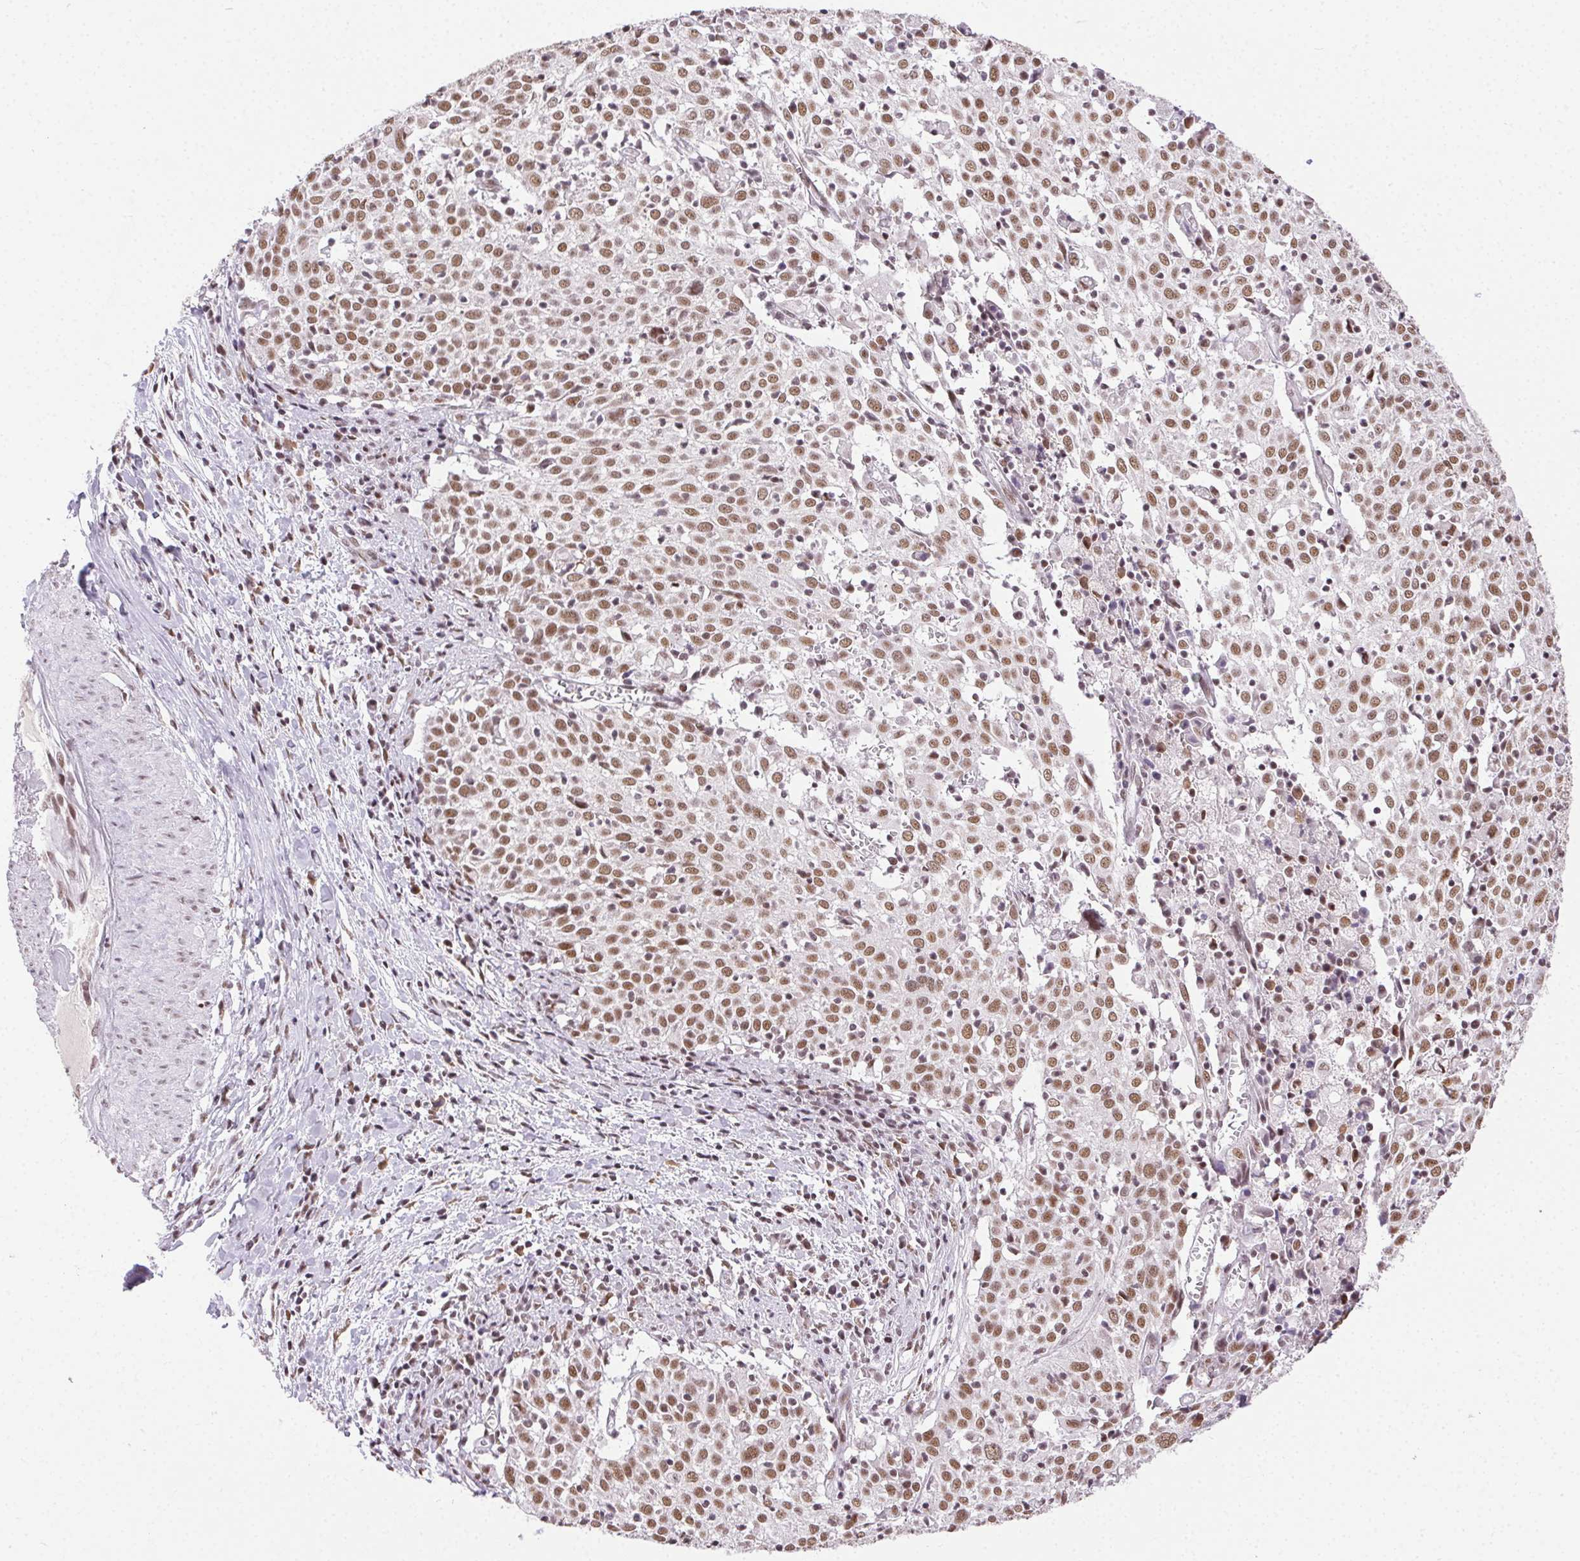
{"staining": {"intensity": "moderate", "quantity": ">75%", "location": "nuclear"}, "tissue": "cervical cancer", "cell_type": "Tumor cells", "image_type": "cancer", "snomed": [{"axis": "morphology", "description": "Squamous cell carcinoma, NOS"}, {"axis": "topography", "description": "Cervix"}], "caption": "High-power microscopy captured an IHC micrograph of cervical cancer (squamous cell carcinoma), revealing moderate nuclear staining in approximately >75% of tumor cells.", "gene": "TRA2B", "patient": {"sex": "female", "age": 39}}